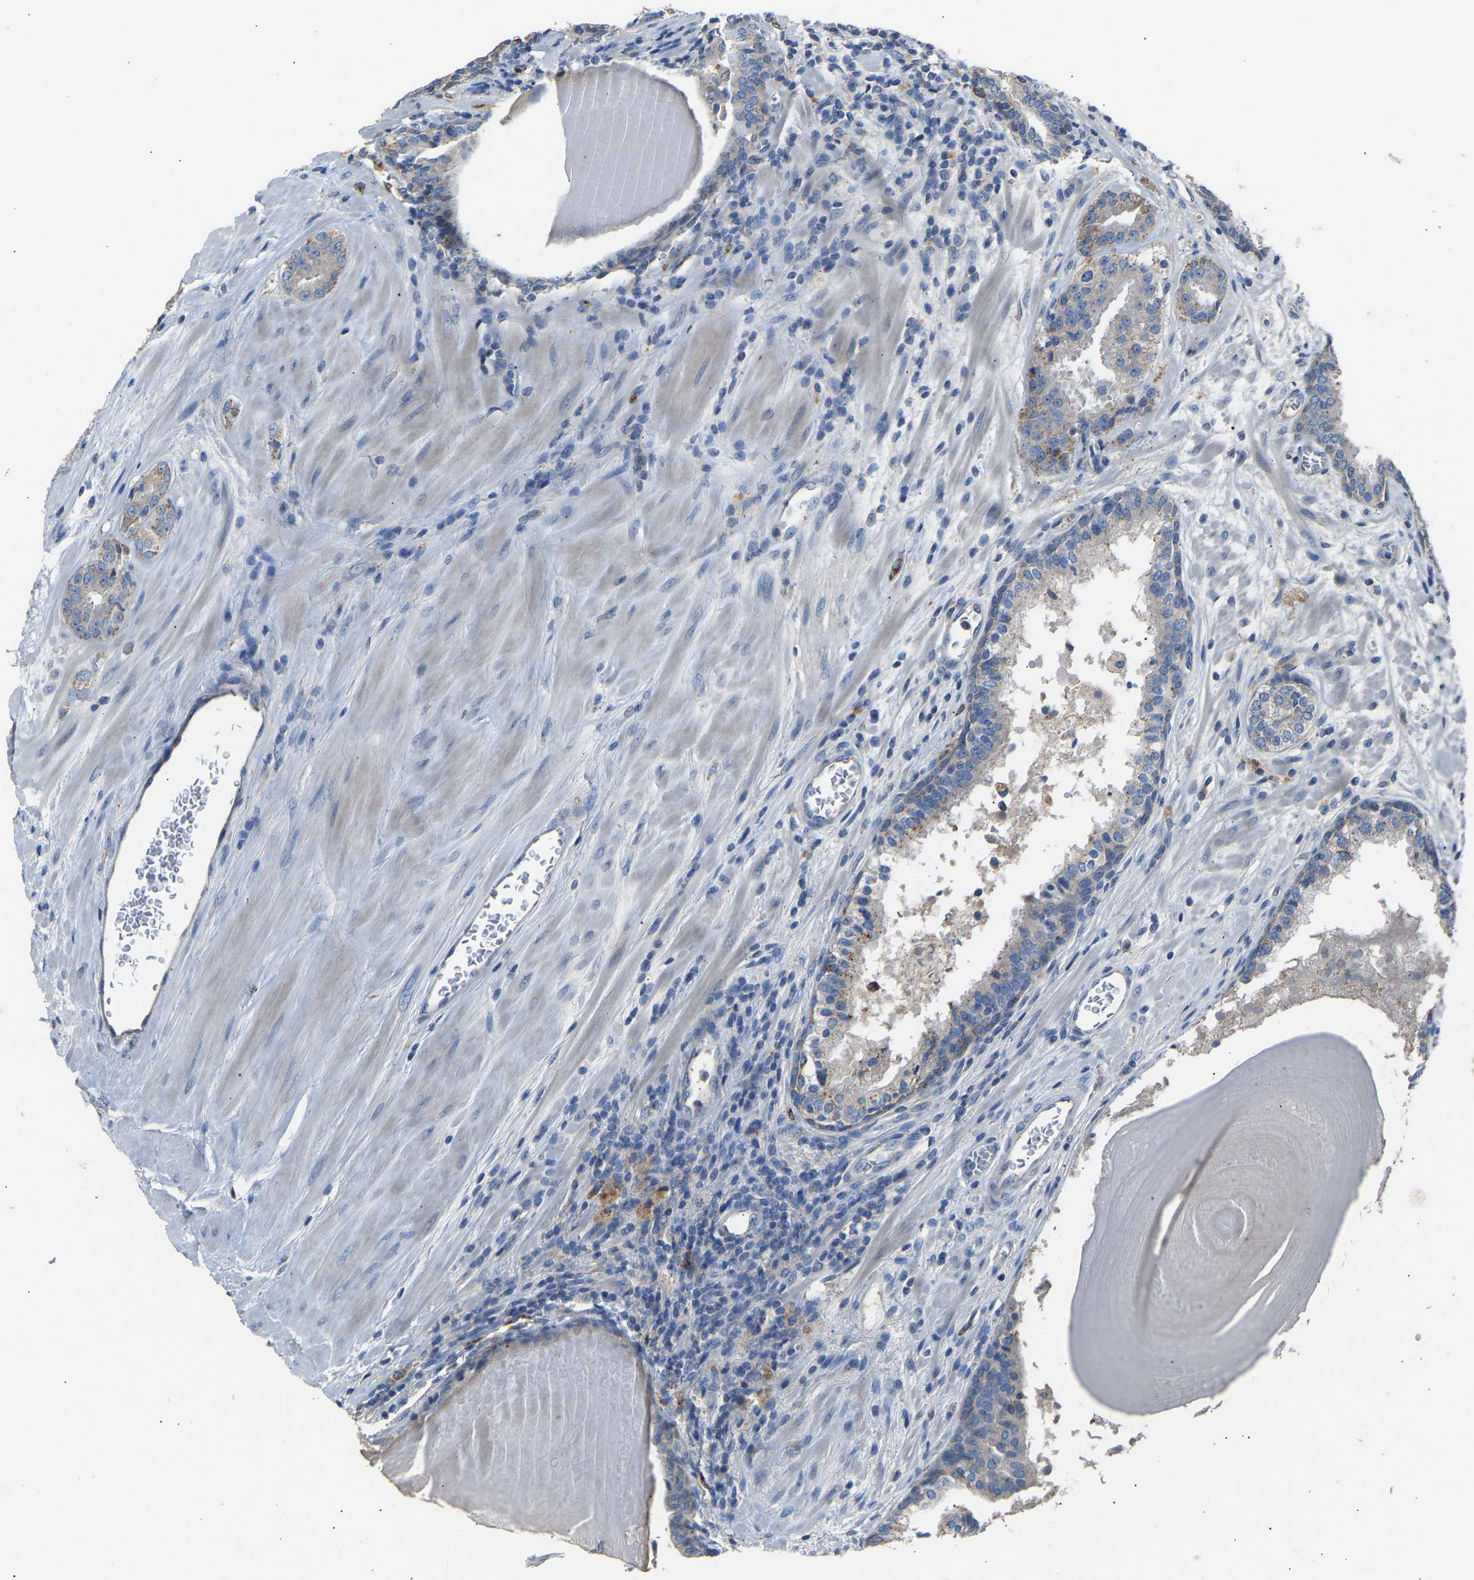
{"staining": {"intensity": "weak", "quantity": "<25%", "location": "cytoplasmic/membranous"}, "tissue": "prostate cancer", "cell_type": "Tumor cells", "image_type": "cancer", "snomed": [{"axis": "morphology", "description": "Adenocarcinoma, High grade"}, {"axis": "topography", "description": "Prostate"}], "caption": "The photomicrograph reveals no staining of tumor cells in prostate adenocarcinoma (high-grade).", "gene": "RGP1", "patient": {"sex": "male", "age": 60}}